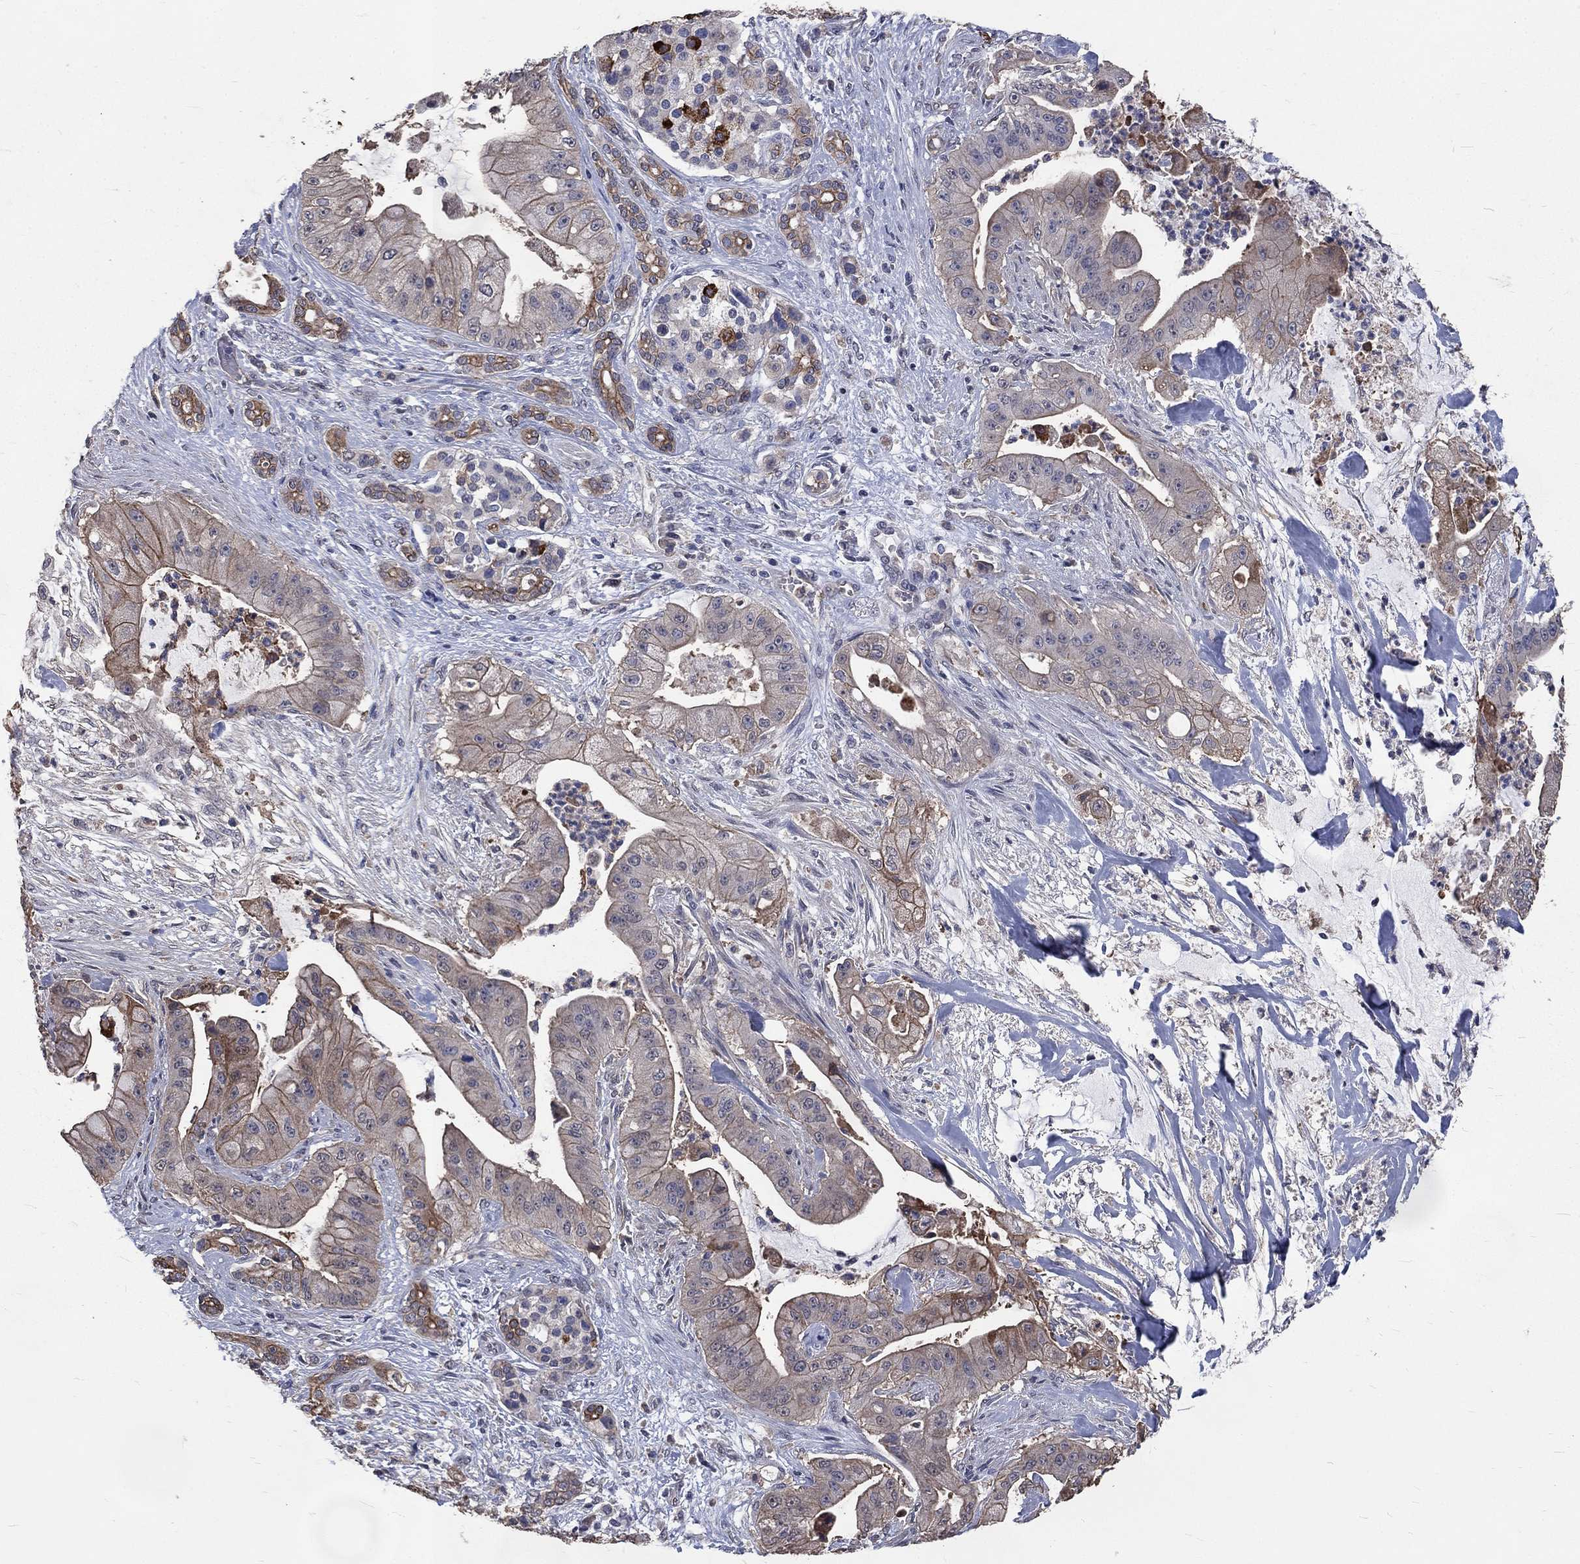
{"staining": {"intensity": "moderate", "quantity": "<25%", "location": "cytoplasmic/membranous"}, "tissue": "pancreatic cancer", "cell_type": "Tumor cells", "image_type": "cancer", "snomed": [{"axis": "morphology", "description": "Normal tissue, NOS"}, {"axis": "morphology", "description": "Inflammation, NOS"}, {"axis": "morphology", "description": "Adenocarcinoma, NOS"}, {"axis": "topography", "description": "Pancreas"}], "caption": "IHC staining of pancreatic adenocarcinoma, which exhibits low levels of moderate cytoplasmic/membranous expression in approximately <25% of tumor cells indicating moderate cytoplasmic/membranous protein staining. The staining was performed using DAB (3,3'-diaminobenzidine) (brown) for protein detection and nuclei were counterstained in hematoxylin (blue).", "gene": "CHST5", "patient": {"sex": "male", "age": 57}}